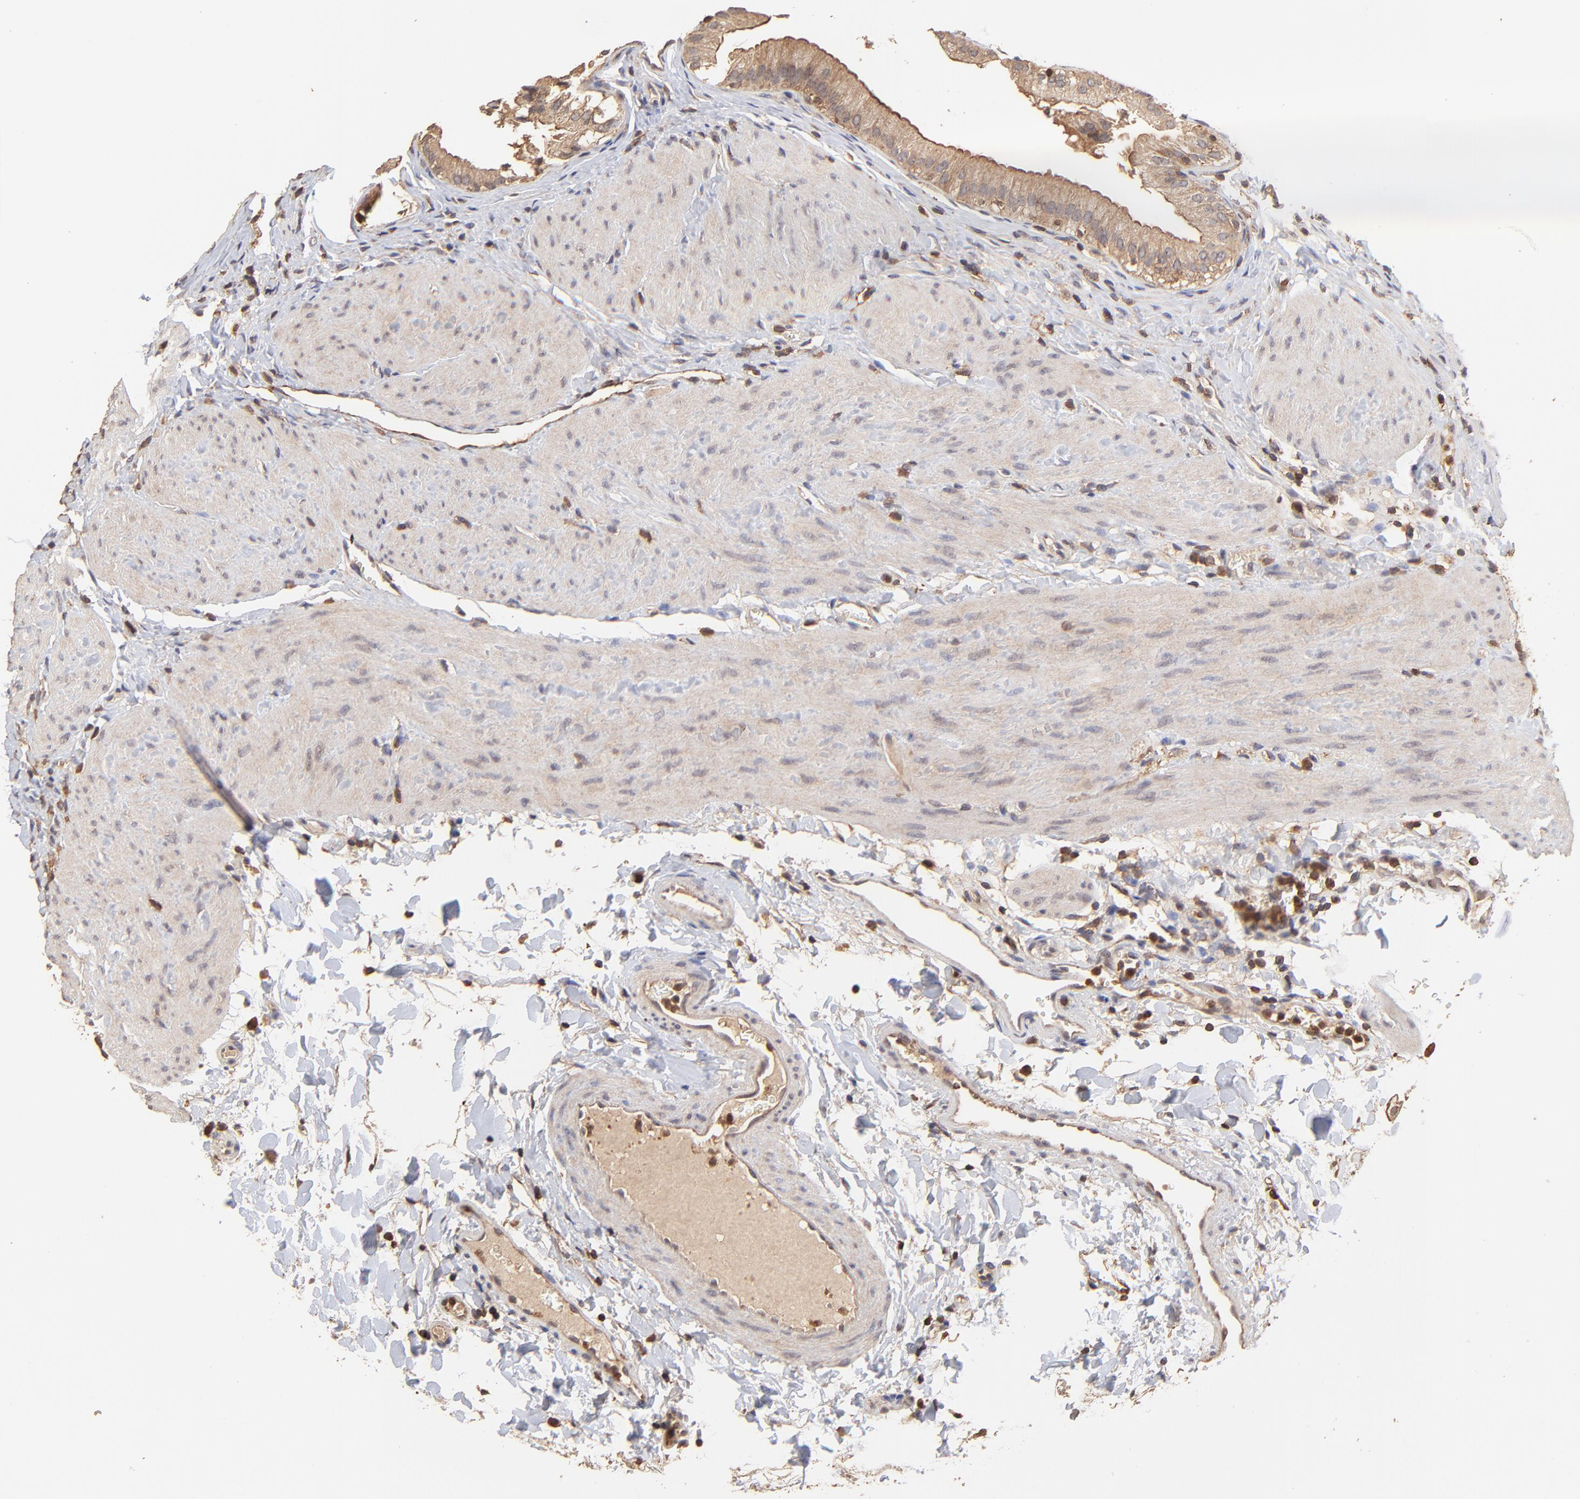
{"staining": {"intensity": "moderate", "quantity": ">75%", "location": "cytoplasmic/membranous"}, "tissue": "gallbladder", "cell_type": "Glandular cells", "image_type": "normal", "snomed": [{"axis": "morphology", "description": "Normal tissue, NOS"}, {"axis": "topography", "description": "Gallbladder"}], "caption": "Immunohistochemistry (IHC) histopathology image of benign human gallbladder stained for a protein (brown), which demonstrates medium levels of moderate cytoplasmic/membranous expression in approximately >75% of glandular cells.", "gene": "STON2", "patient": {"sex": "female", "age": 24}}